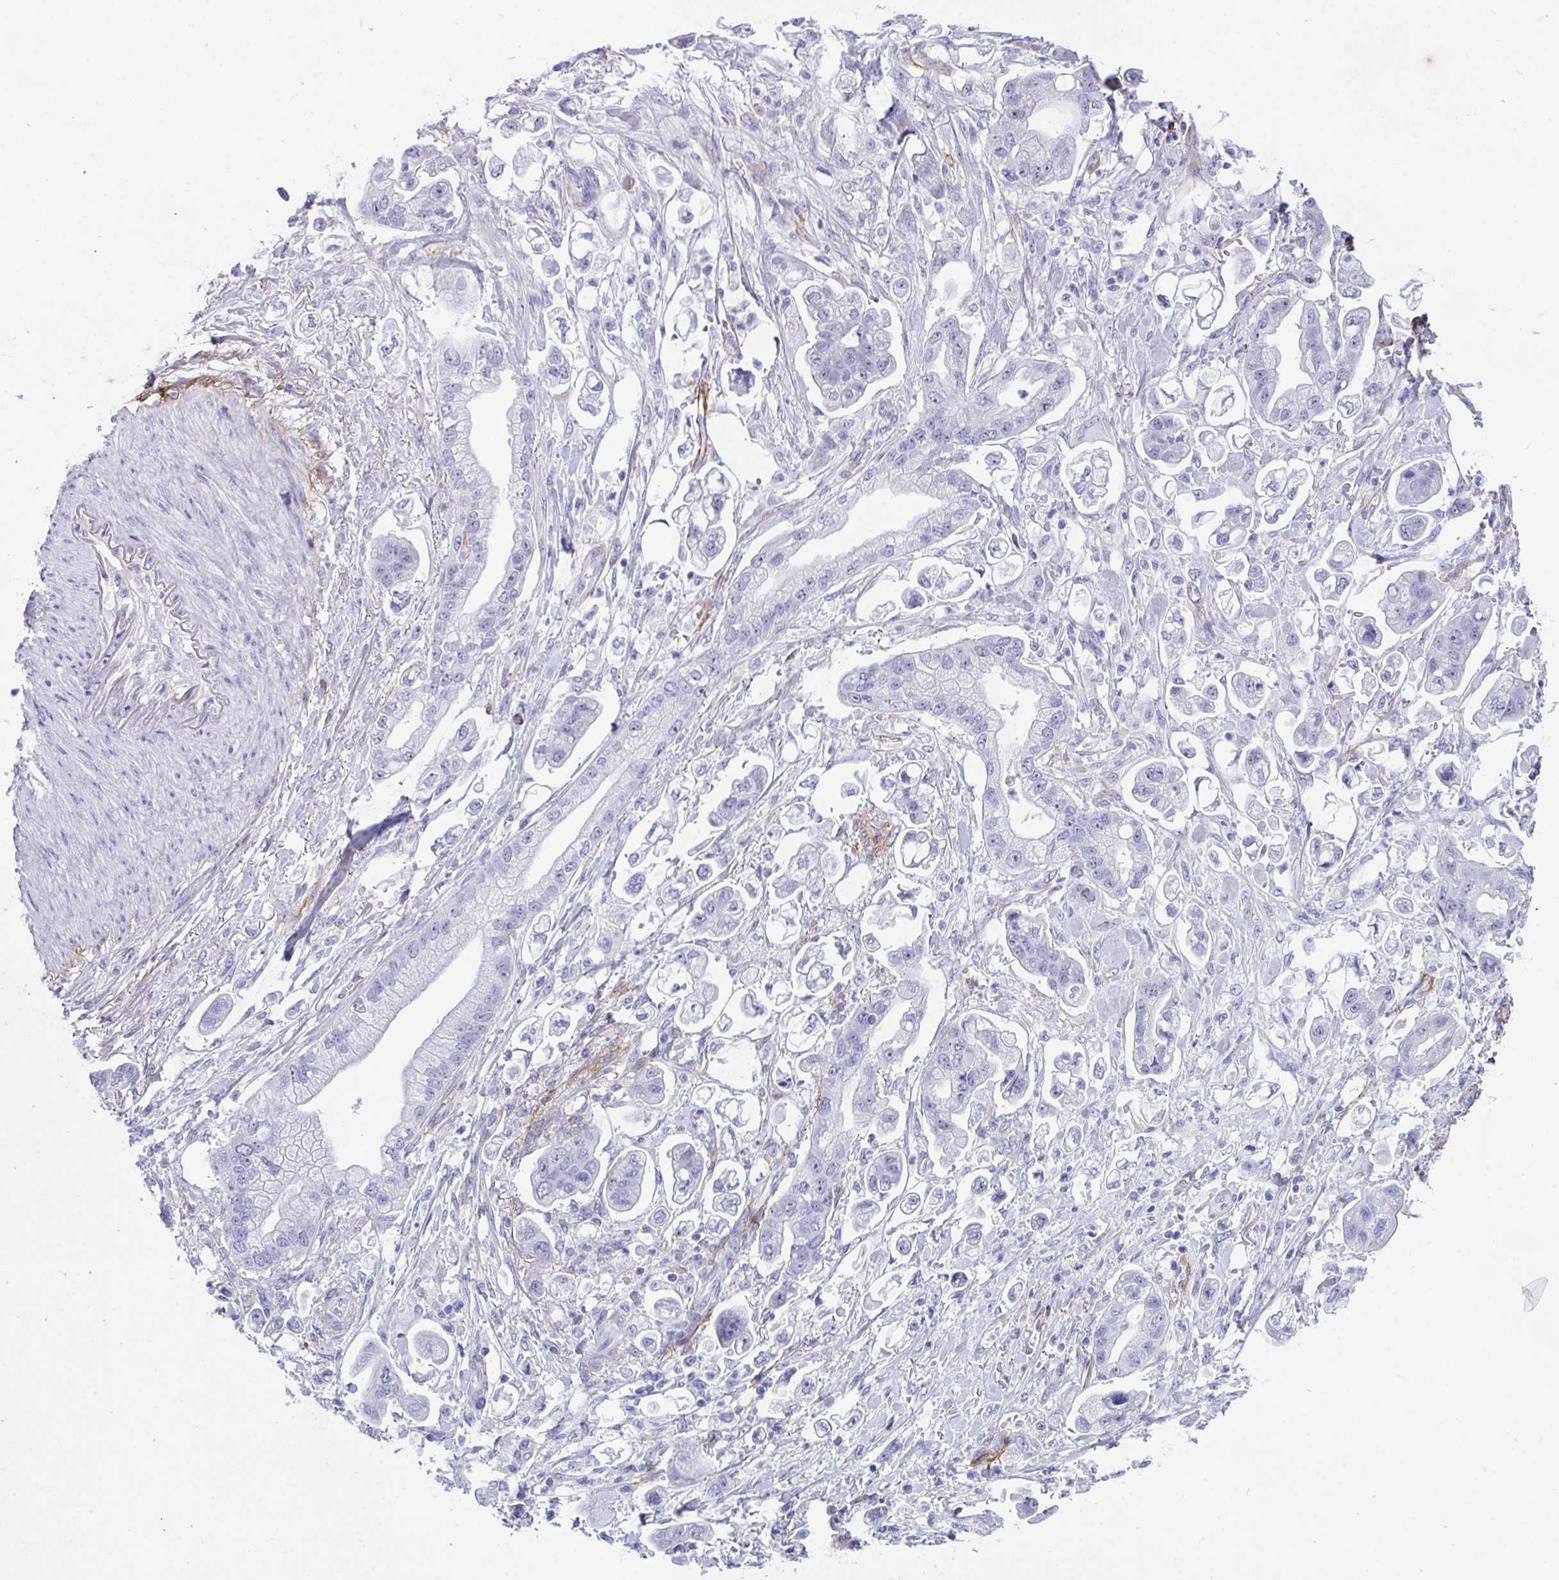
{"staining": {"intensity": "negative", "quantity": "none", "location": "none"}, "tissue": "stomach cancer", "cell_type": "Tumor cells", "image_type": "cancer", "snomed": [{"axis": "morphology", "description": "Adenocarcinoma, NOS"}, {"axis": "topography", "description": "Stomach"}], "caption": "IHC of adenocarcinoma (stomach) exhibits no expression in tumor cells.", "gene": "LHFPL6", "patient": {"sex": "male", "age": 62}}